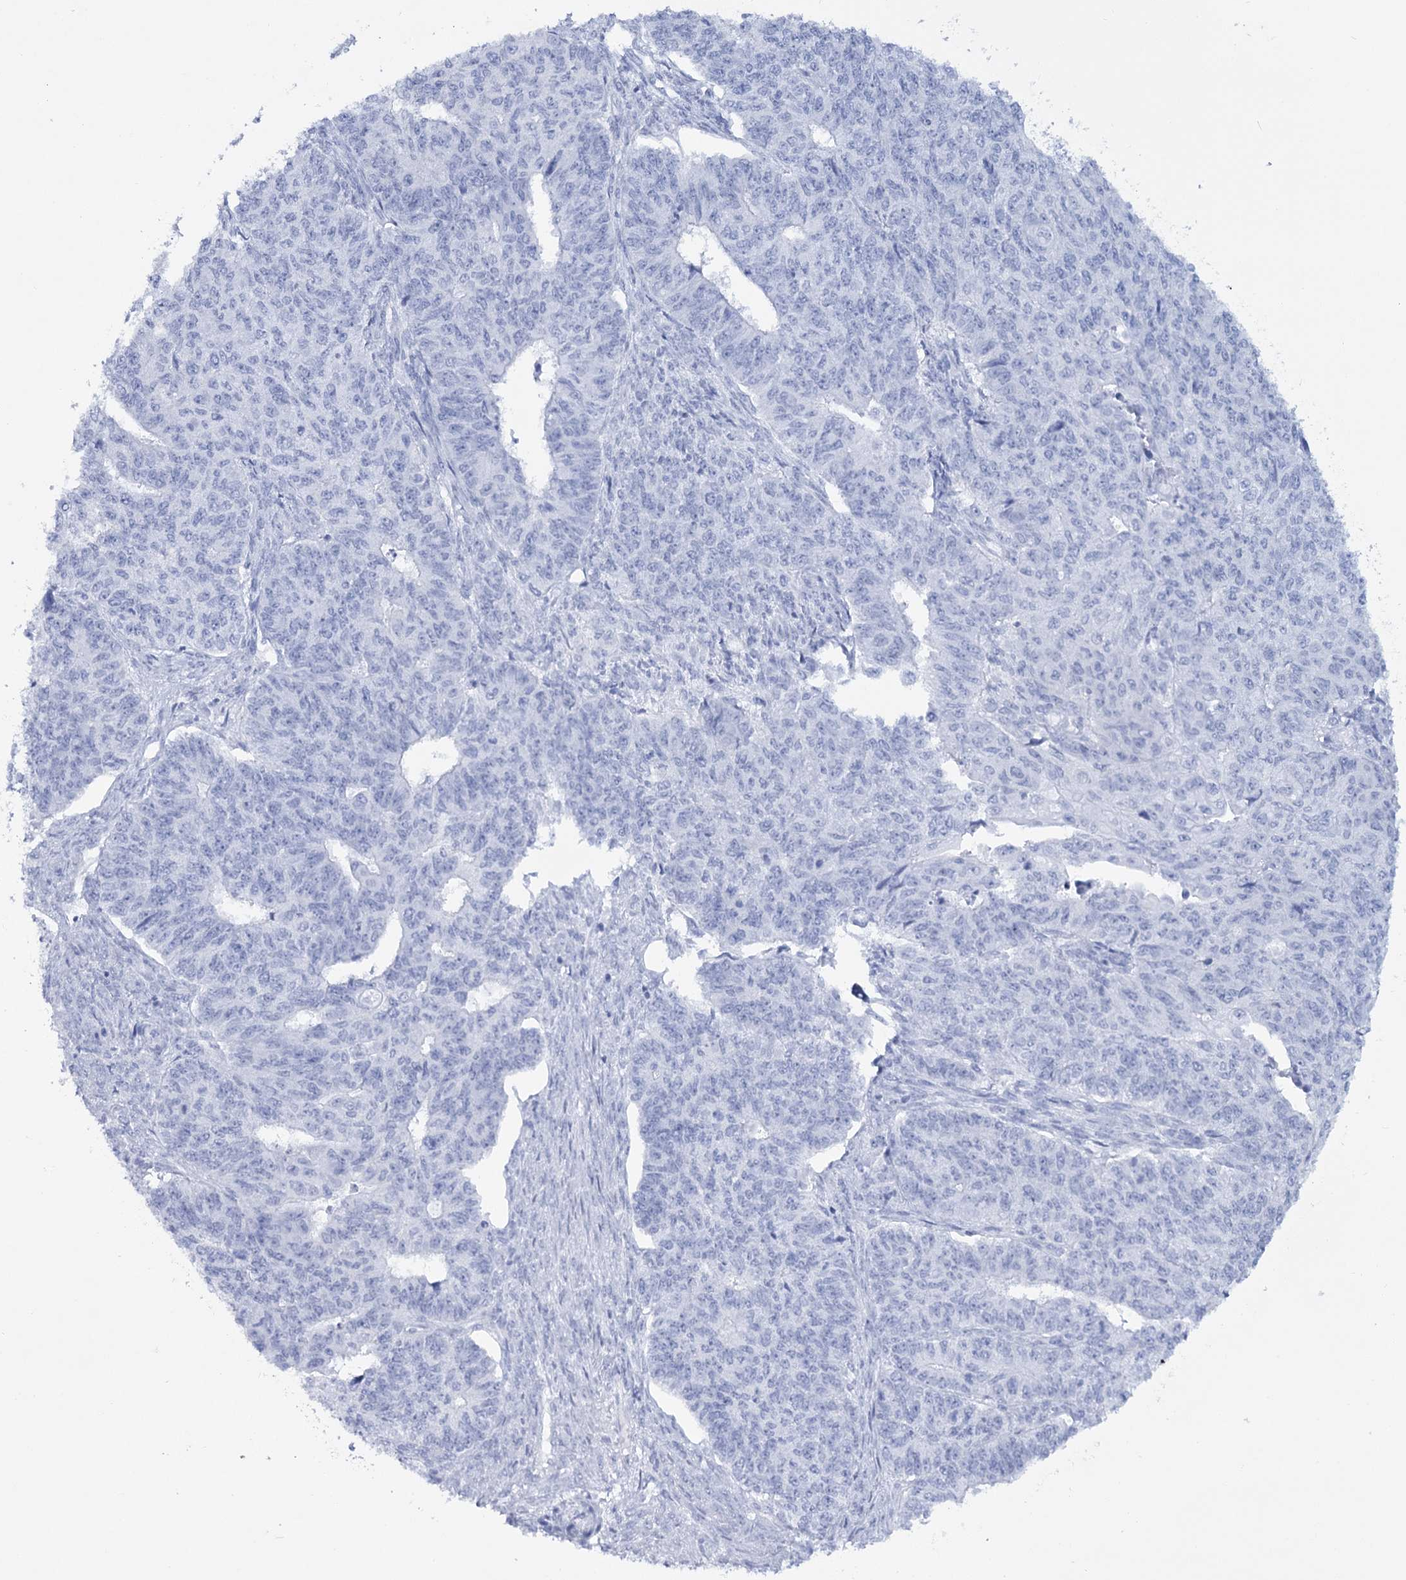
{"staining": {"intensity": "weak", "quantity": "<25%", "location": "cytoplasmic/membranous"}, "tissue": "endometrial cancer", "cell_type": "Tumor cells", "image_type": "cancer", "snomed": [{"axis": "morphology", "description": "Adenocarcinoma, NOS"}, {"axis": "topography", "description": "Endometrium"}], "caption": "A histopathology image of endometrial adenocarcinoma stained for a protein reveals no brown staining in tumor cells. (DAB (3,3'-diaminobenzidine) immunohistochemistry (IHC) visualized using brightfield microscopy, high magnification).", "gene": "RNF186", "patient": {"sex": "female", "age": 32}}